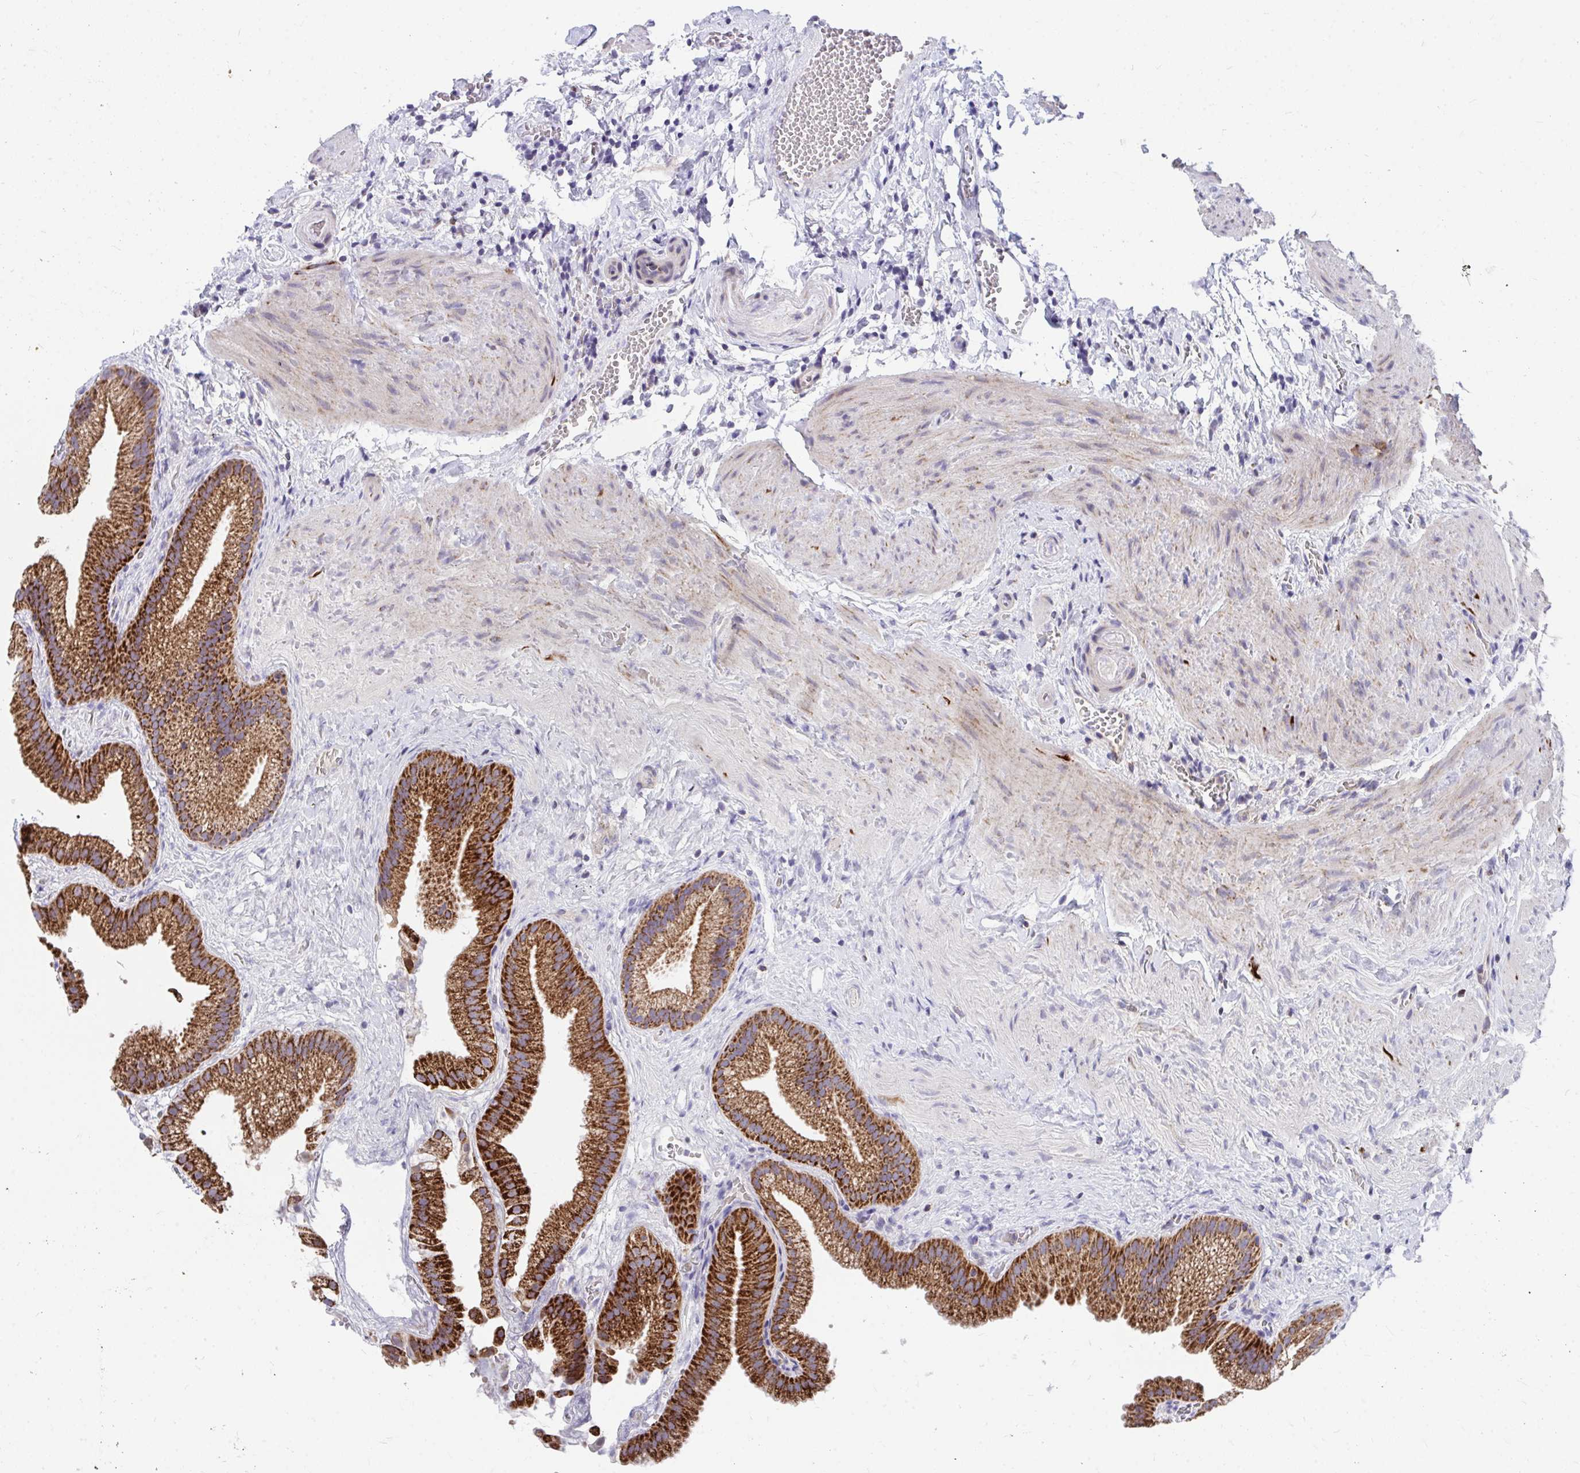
{"staining": {"intensity": "strong", "quantity": ">75%", "location": "cytoplasmic/membranous"}, "tissue": "gallbladder", "cell_type": "Glandular cells", "image_type": "normal", "snomed": [{"axis": "morphology", "description": "Normal tissue, NOS"}, {"axis": "topography", "description": "Gallbladder"}], "caption": "High-magnification brightfield microscopy of unremarkable gallbladder stained with DAB (3,3'-diaminobenzidine) (brown) and counterstained with hematoxylin (blue). glandular cells exhibit strong cytoplasmic/membranous staining is seen in approximately>75% of cells. (IHC, brightfield microscopy, high magnification).", "gene": "FHIP1B", "patient": {"sex": "female", "age": 63}}